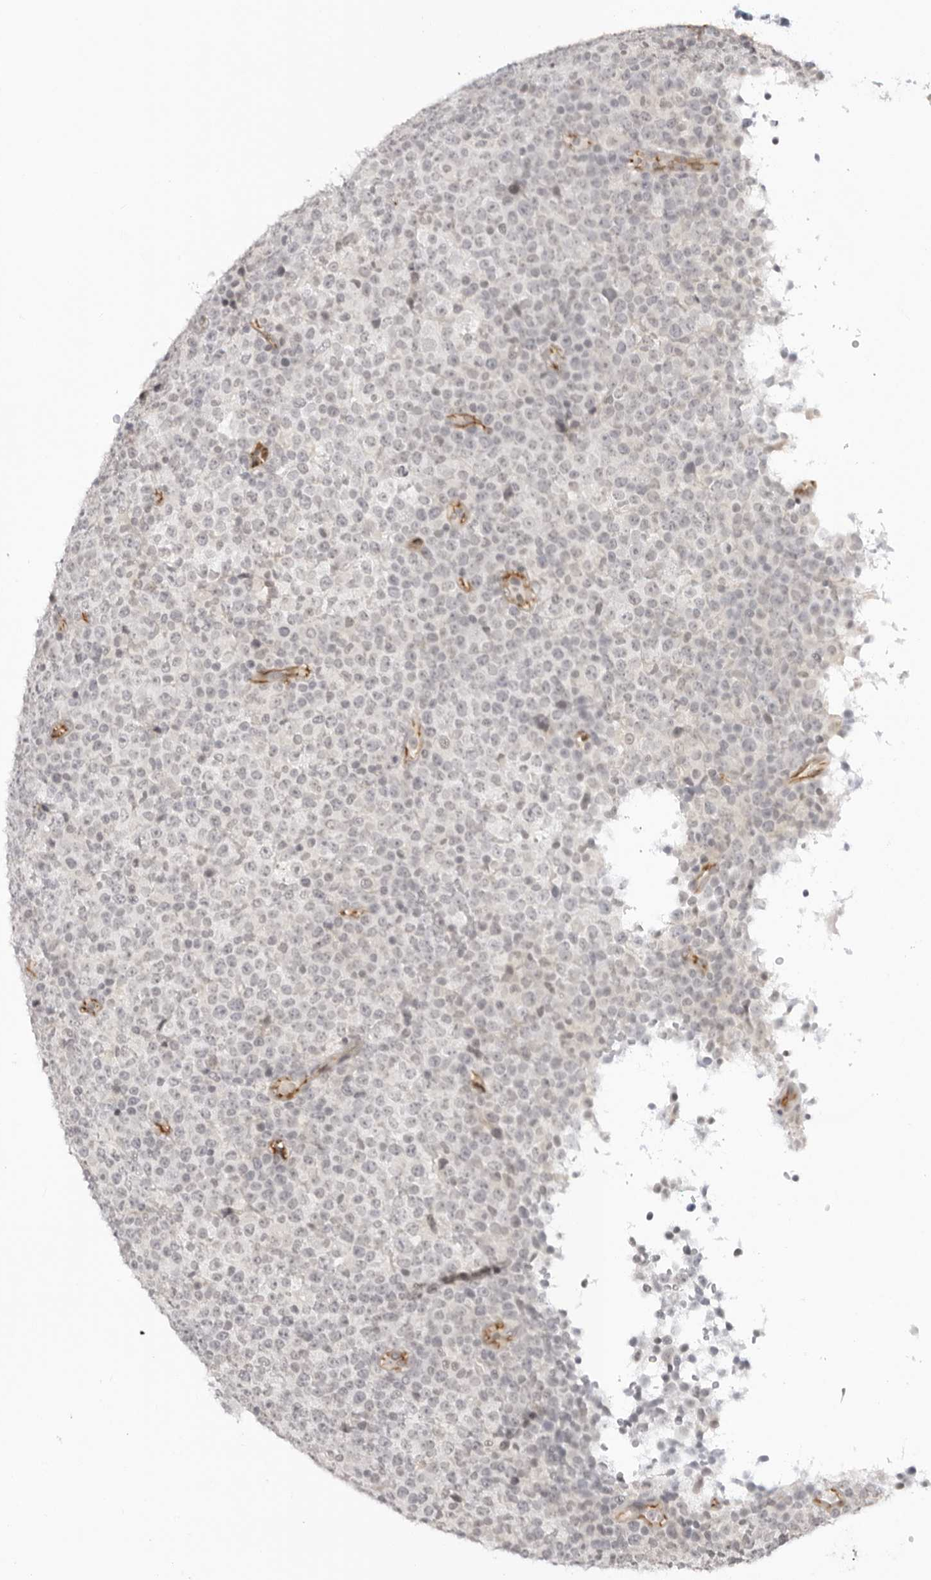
{"staining": {"intensity": "negative", "quantity": "none", "location": "none"}, "tissue": "lymphoma", "cell_type": "Tumor cells", "image_type": "cancer", "snomed": [{"axis": "morphology", "description": "Malignant lymphoma, non-Hodgkin's type, High grade"}, {"axis": "topography", "description": "Lymph node"}], "caption": "Tumor cells show no significant protein positivity in high-grade malignant lymphoma, non-Hodgkin's type. The staining was performed using DAB to visualize the protein expression in brown, while the nuclei were stained in blue with hematoxylin (Magnification: 20x).", "gene": "TRAPPC3", "patient": {"sex": "male", "age": 13}}